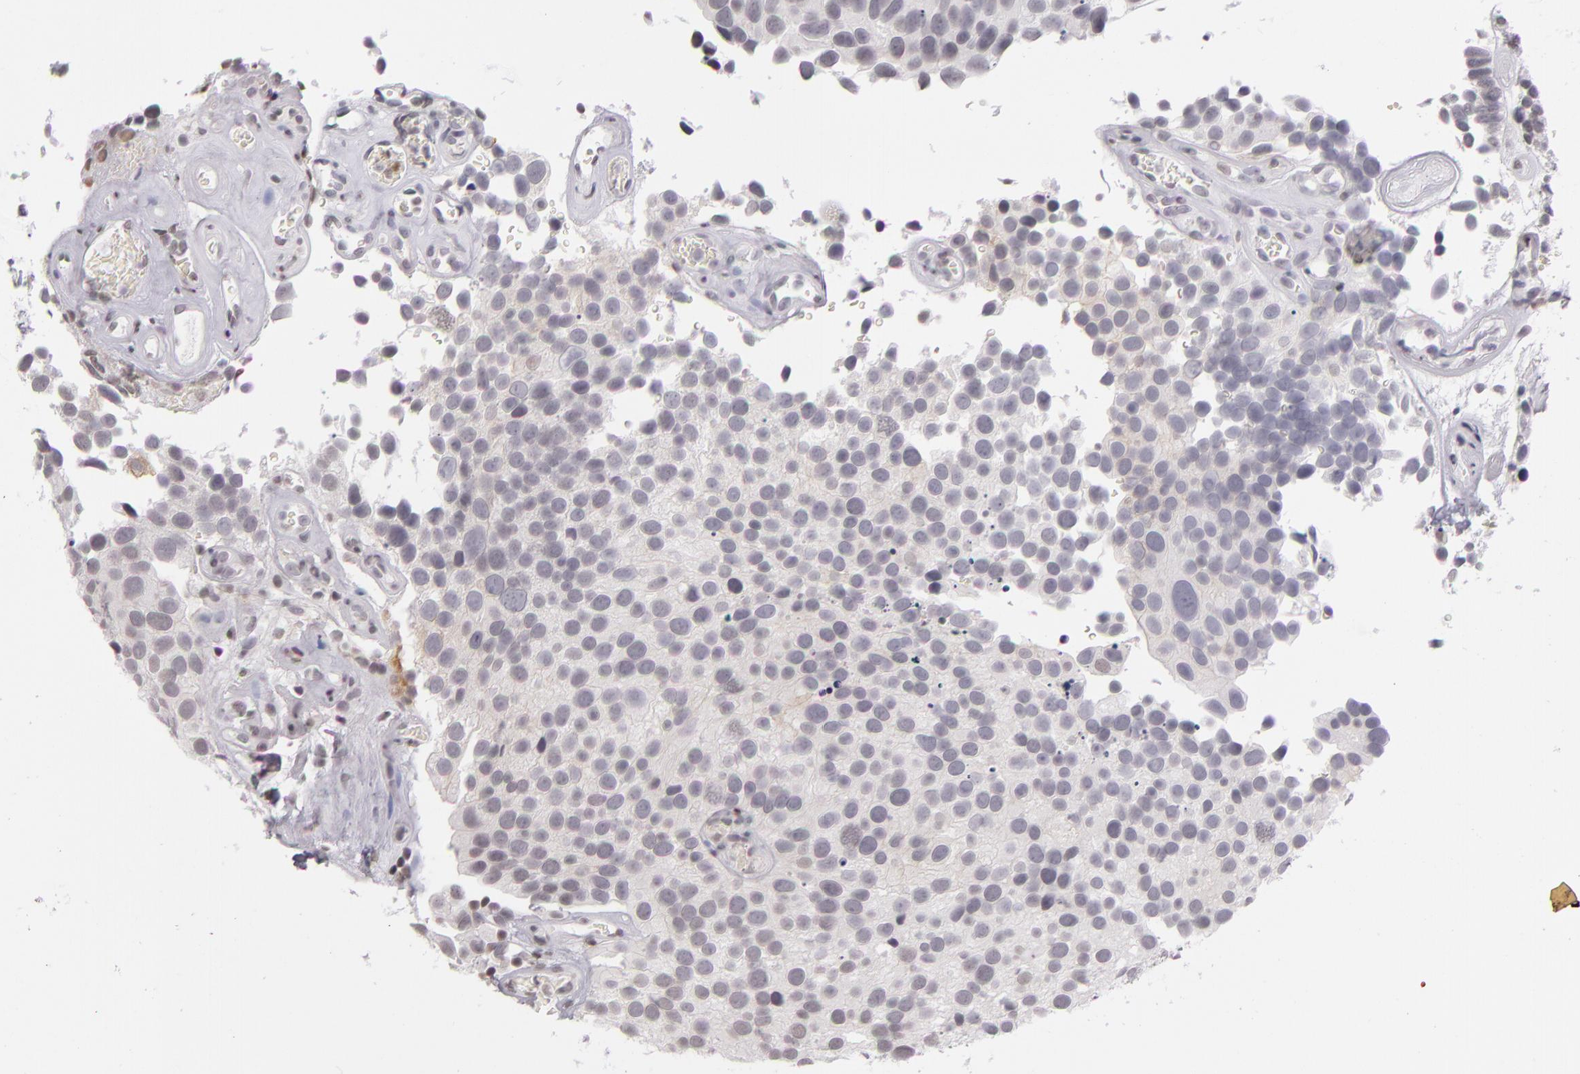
{"staining": {"intensity": "negative", "quantity": "none", "location": "none"}, "tissue": "urothelial cancer", "cell_type": "Tumor cells", "image_type": "cancer", "snomed": [{"axis": "morphology", "description": "Urothelial carcinoma, High grade"}, {"axis": "topography", "description": "Urinary bladder"}], "caption": "Immunohistochemistry (IHC) image of human high-grade urothelial carcinoma stained for a protein (brown), which demonstrates no expression in tumor cells. Brightfield microscopy of IHC stained with DAB (3,3'-diaminobenzidine) (brown) and hematoxylin (blue), captured at high magnification.", "gene": "CD40", "patient": {"sex": "male", "age": 72}}